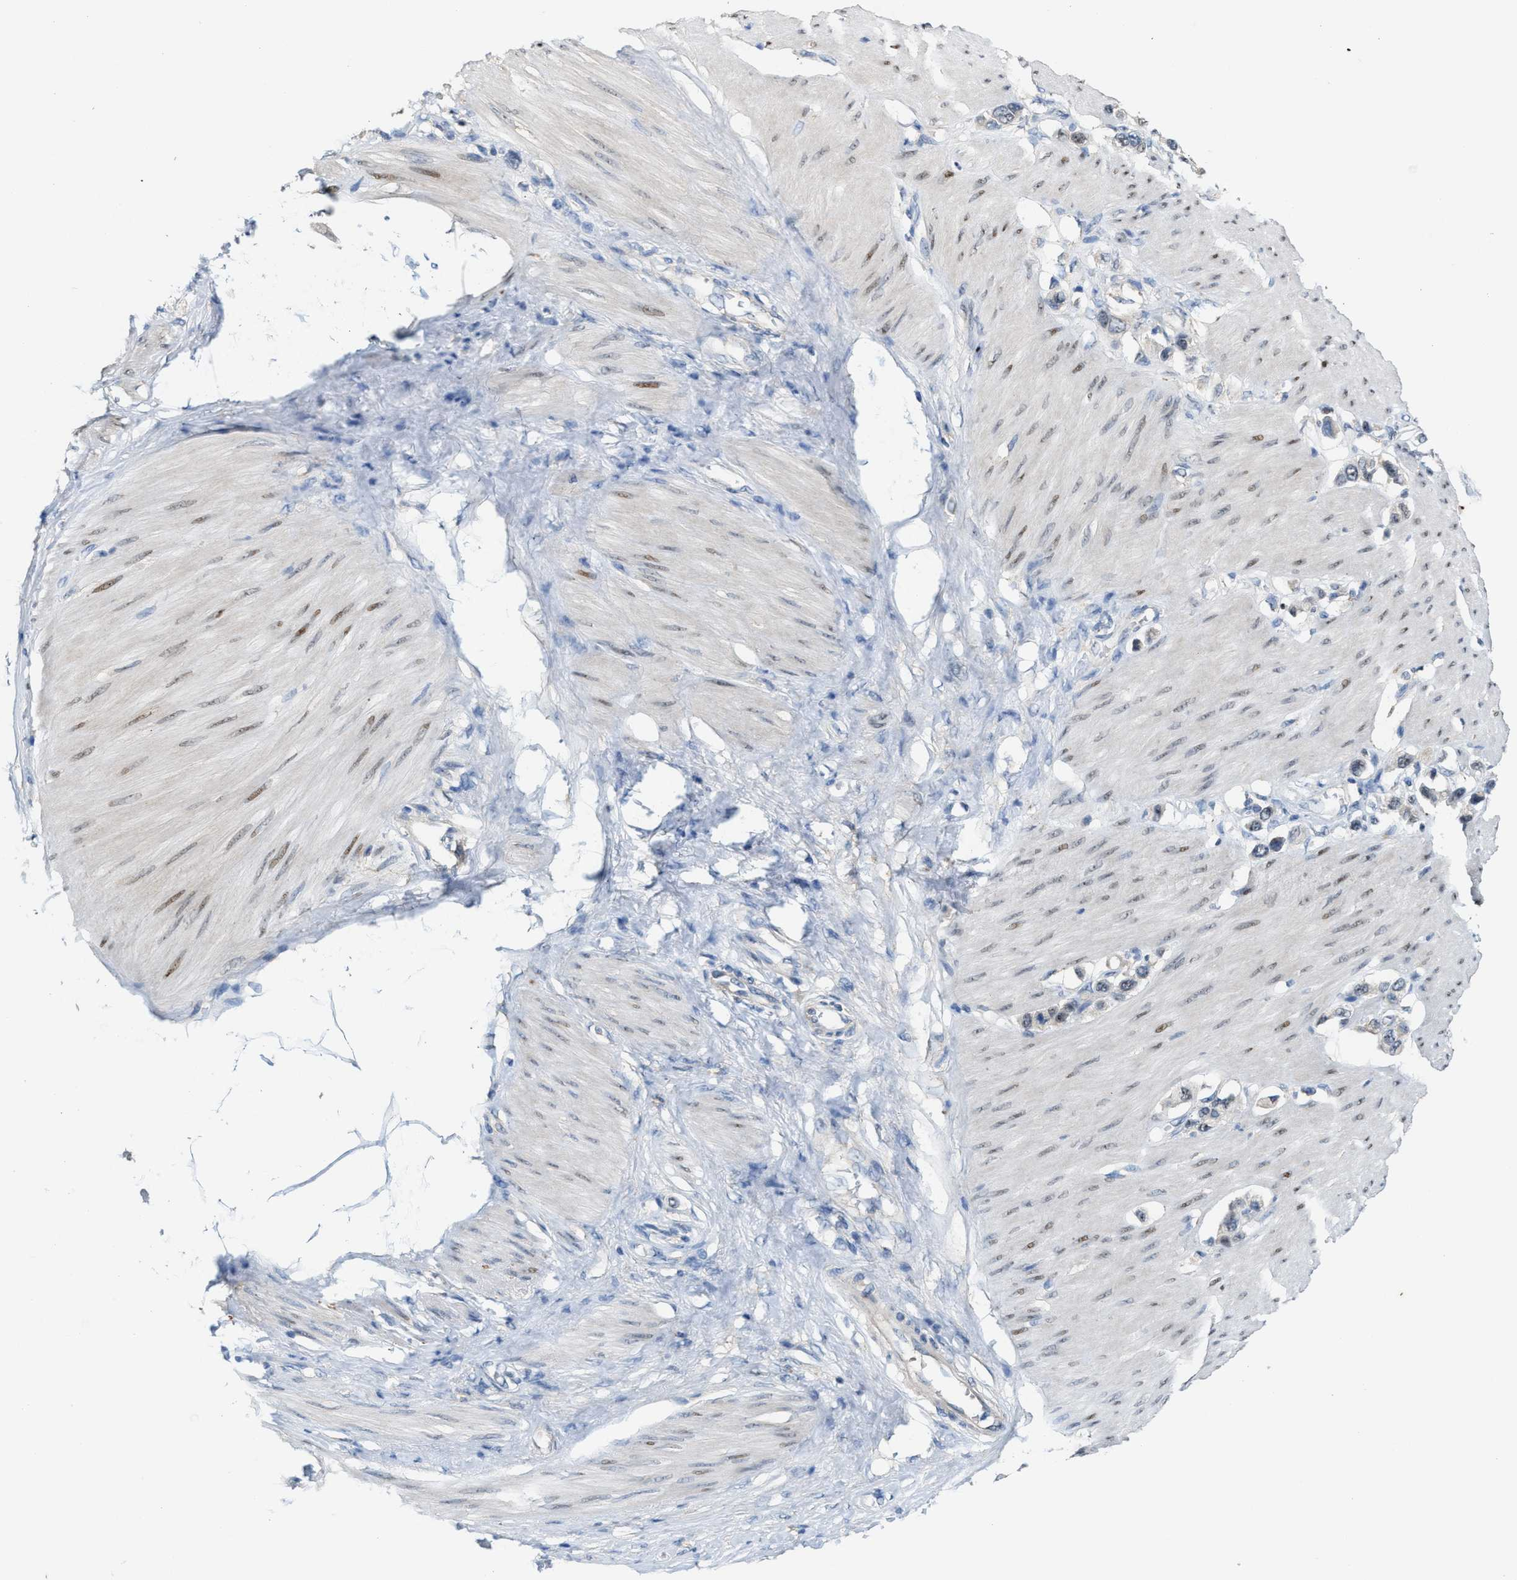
{"staining": {"intensity": "negative", "quantity": "none", "location": "none"}, "tissue": "stomach cancer", "cell_type": "Tumor cells", "image_type": "cancer", "snomed": [{"axis": "morphology", "description": "Adenocarcinoma, NOS"}, {"axis": "topography", "description": "Stomach"}], "caption": "DAB immunohistochemical staining of stomach adenocarcinoma displays no significant expression in tumor cells. (Brightfield microscopy of DAB (3,3'-diaminobenzidine) immunohistochemistry at high magnification).", "gene": "ZNF783", "patient": {"sex": "female", "age": 65}}